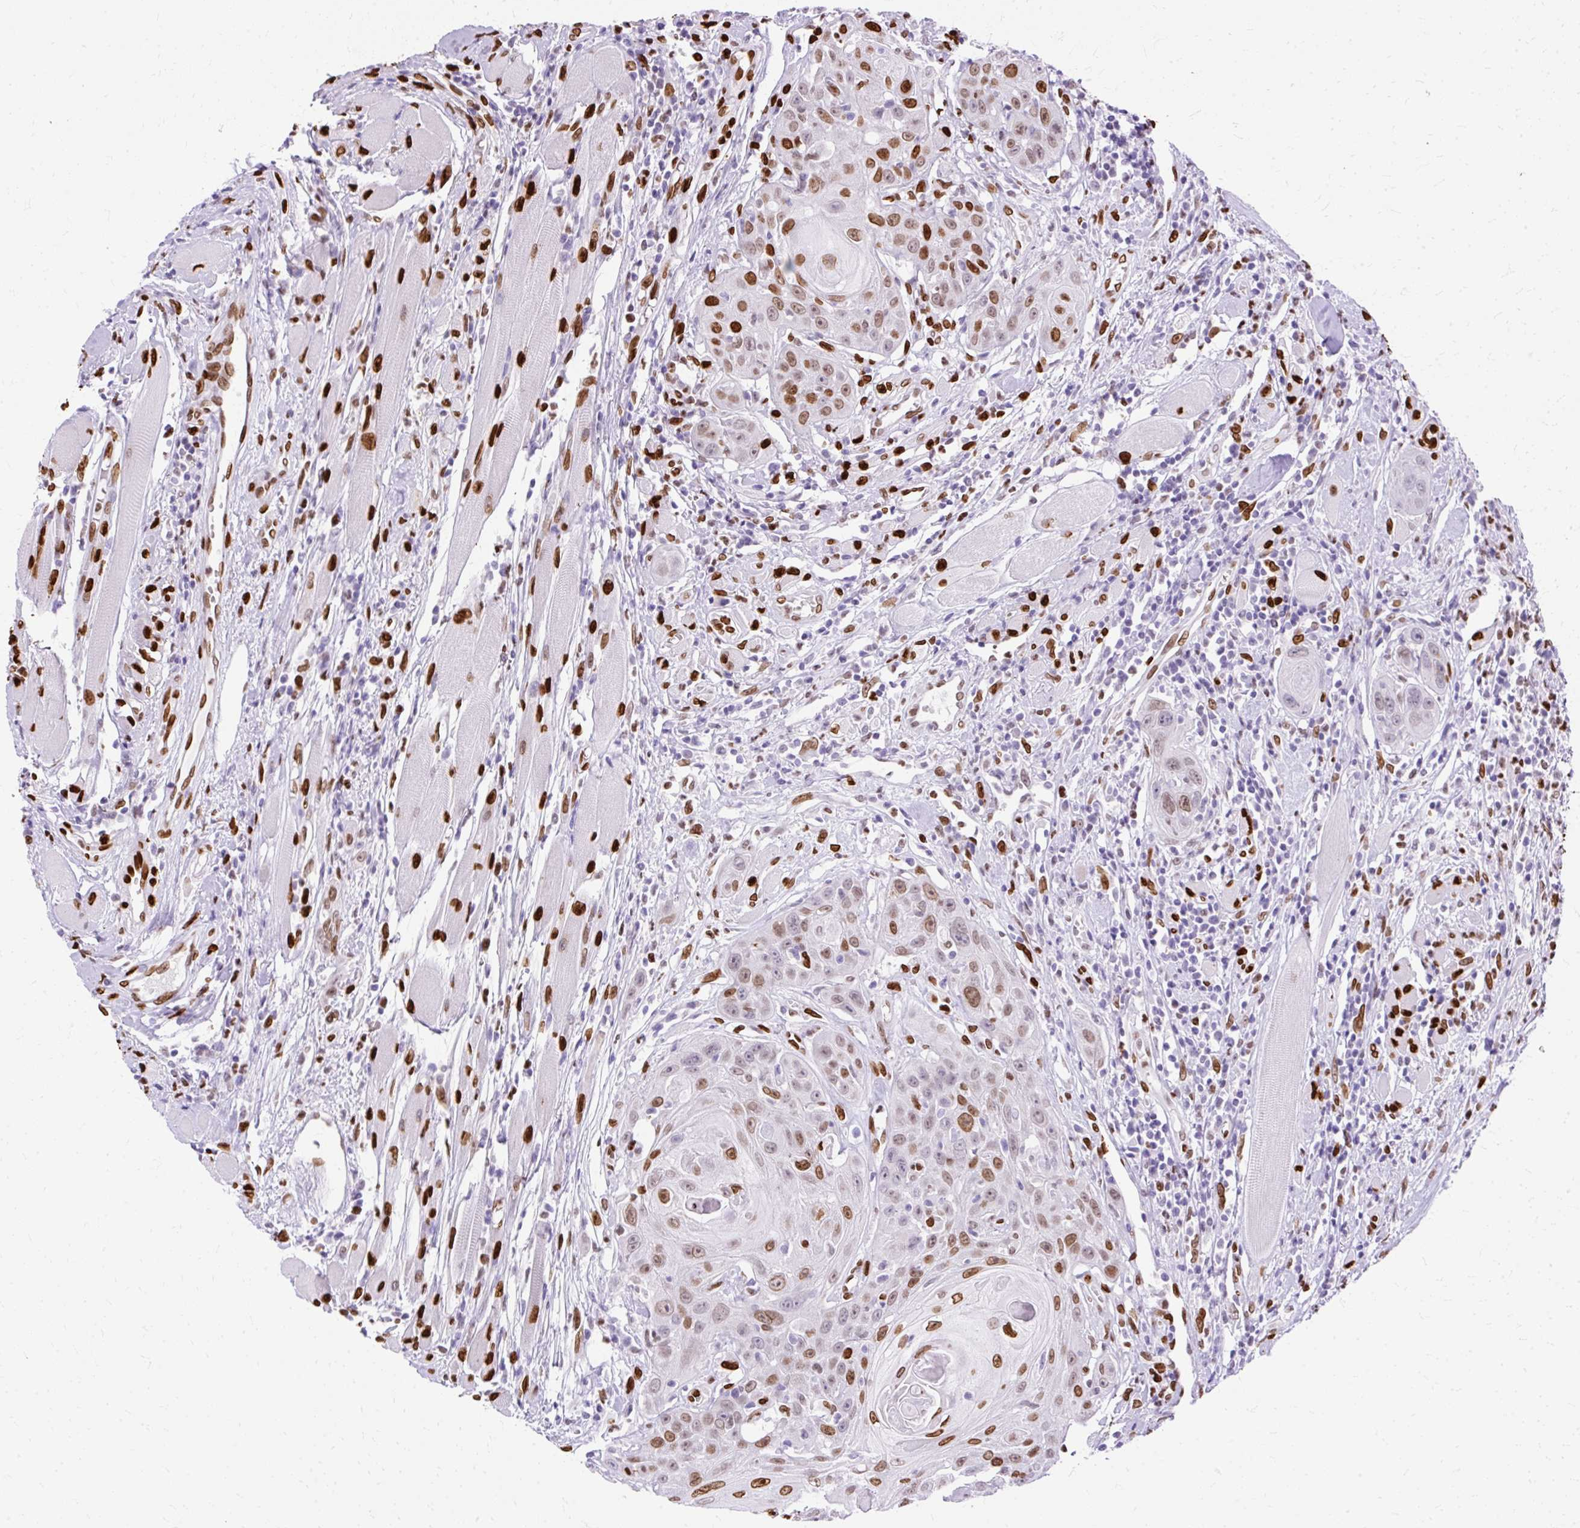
{"staining": {"intensity": "moderate", "quantity": "25%-75%", "location": "nuclear"}, "tissue": "head and neck cancer", "cell_type": "Tumor cells", "image_type": "cancer", "snomed": [{"axis": "morphology", "description": "Squamous cell carcinoma, NOS"}, {"axis": "topography", "description": "Head-Neck"}], "caption": "Immunohistochemical staining of human head and neck cancer reveals medium levels of moderate nuclear protein expression in approximately 25%-75% of tumor cells.", "gene": "TMEM184C", "patient": {"sex": "female", "age": 59}}